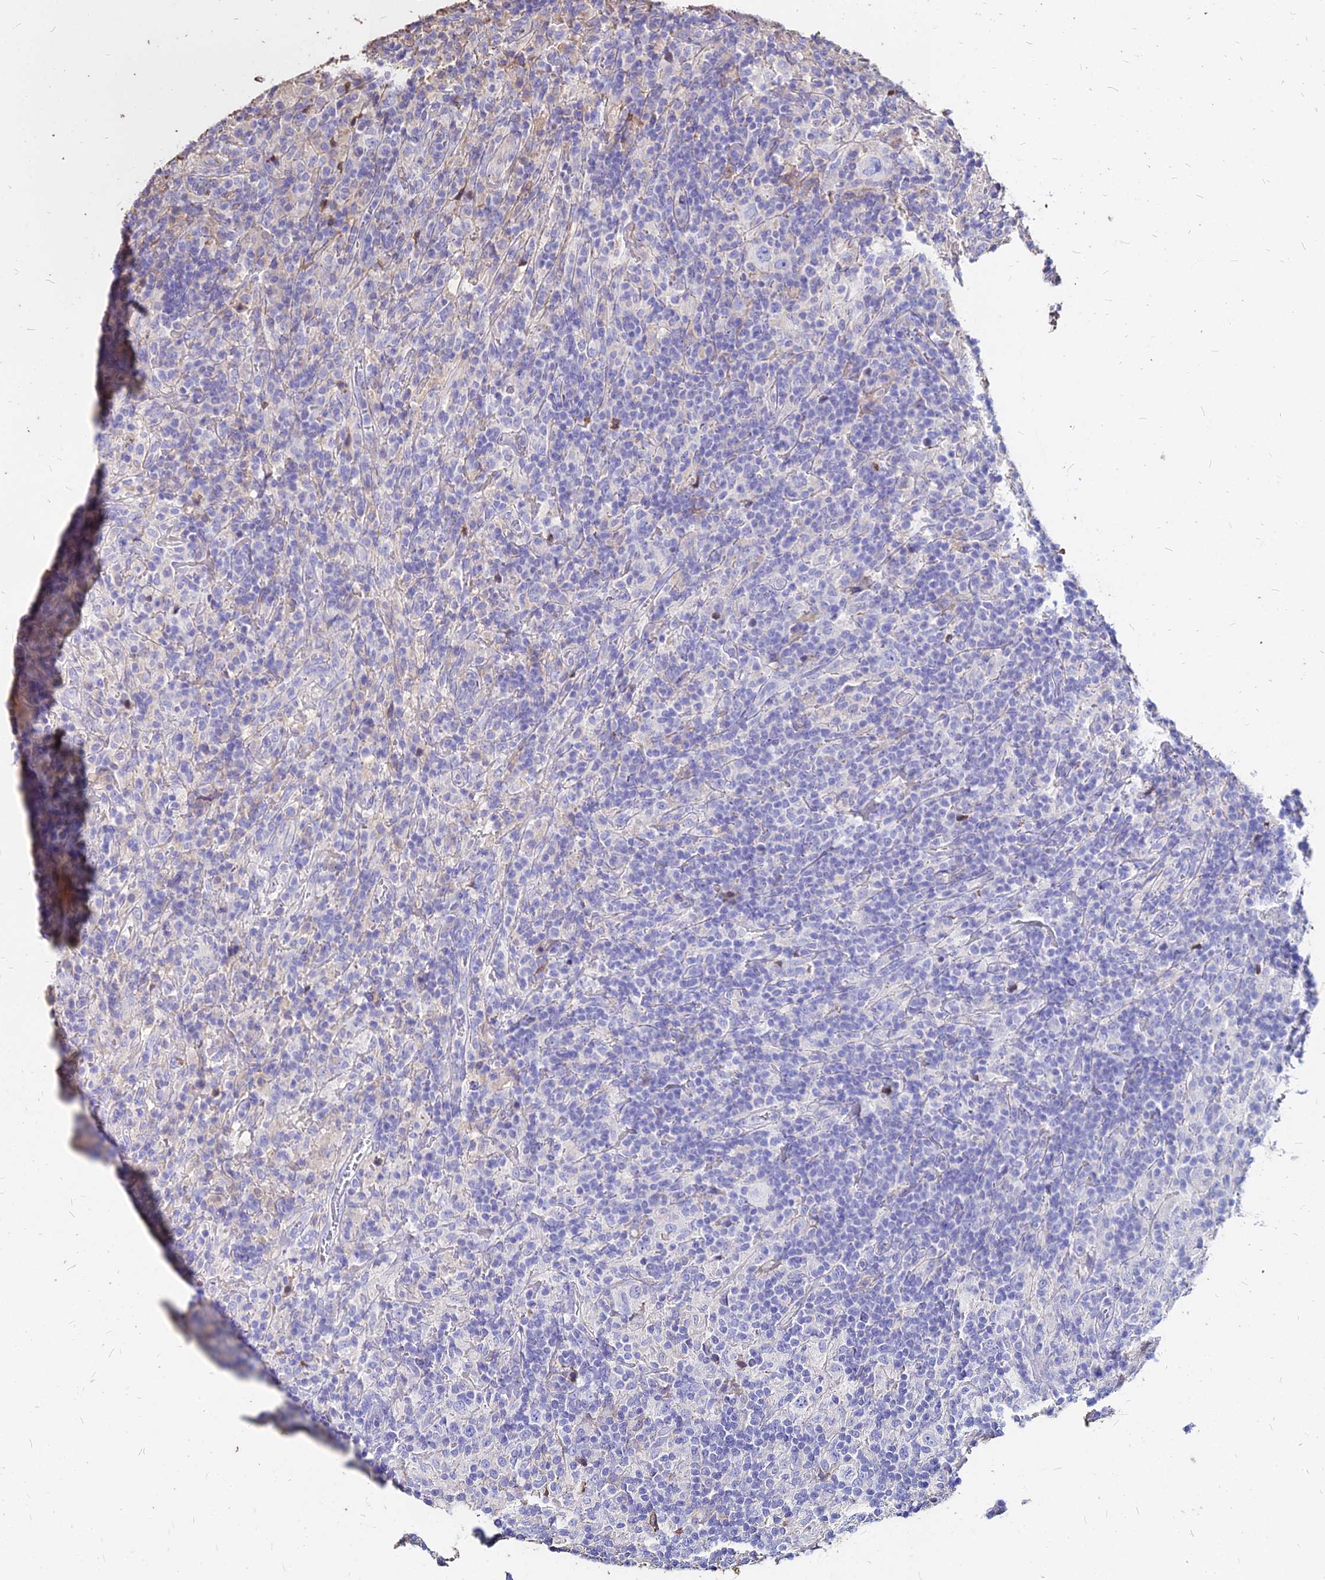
{"staining": {"intensity": "negative", "quantity": "none", "location": "none"}, "tissue": "lymphoma", "cell_type": "Tumor cells", "image_type": "cancer", "snomed": [{"axis": "morphology", "description": "Hodgkin's disease, NOS"}, {"axis": "topography", "description": "Lymph node"}], "caption": "High magnification brightfield microscopy of lymphoma stained with DAB (3,3'-diaminobenzidine) (brown) and counterstained with hematoxylin (blue): tumor cells show no significant positivity.", "gene": "NME5", "patient": {"sex": "male", "age": 70}}